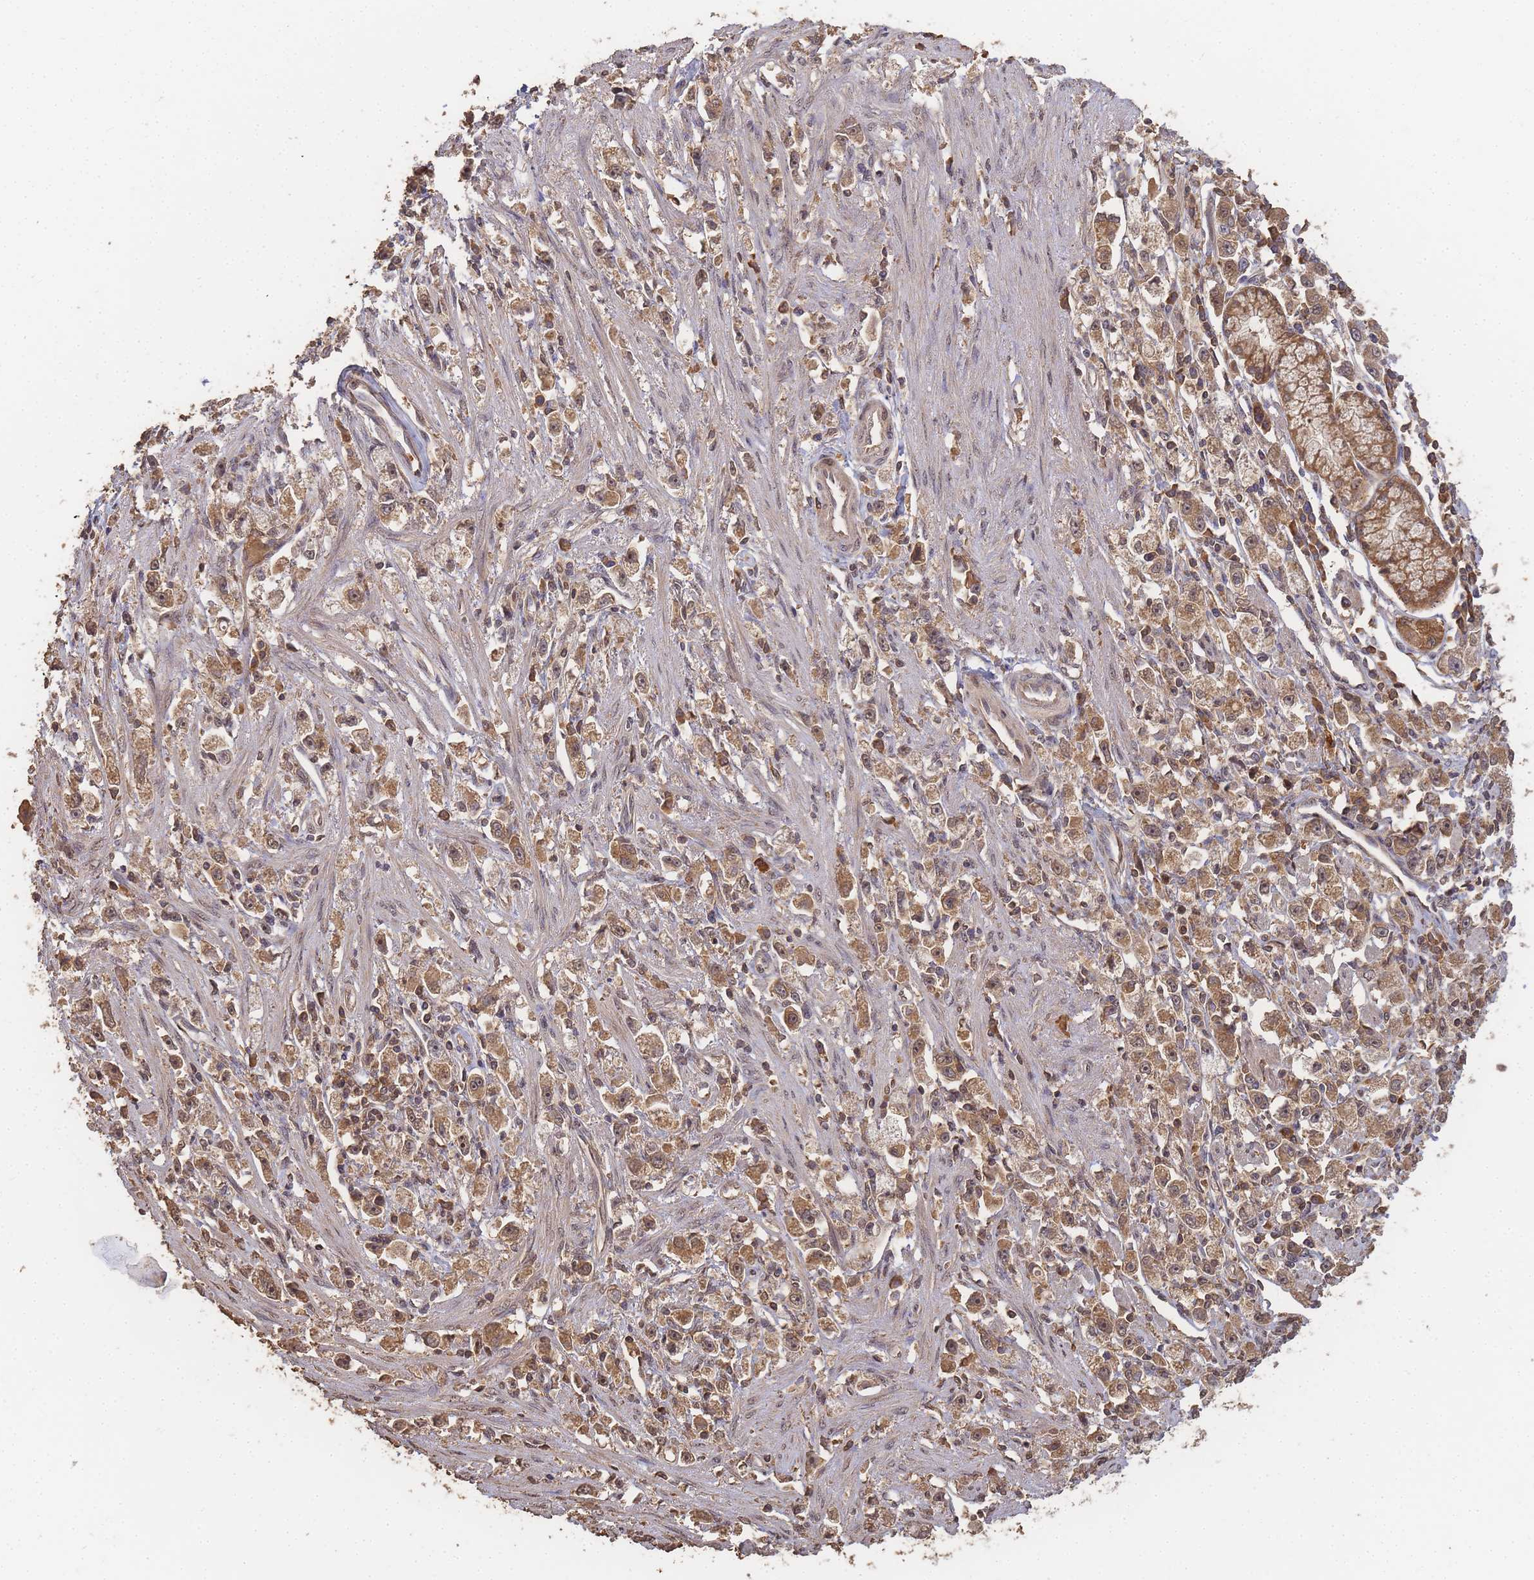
{"staining": {"intensity": "moderate", "quantity": ">75%", "location": "cytoplasmic/membranous"}, "tissue": "stomach cancer", "cell_type": "Tumor cells", "image_type": "cancer", "snomed": [{"axis": "morphology", "description": "Adenocarcinoma, NOS"}, {"axis": "topography", "description": "Stomach"}], "caption": "Brown immunohistochemical staining in human stomach adenocarcinoma exhibits moderate cytoplasmic/membranous staining in about >75% of tumor cells.", "gene": "ALKBH1", "patient": {"sex": "female", "age": 59}}